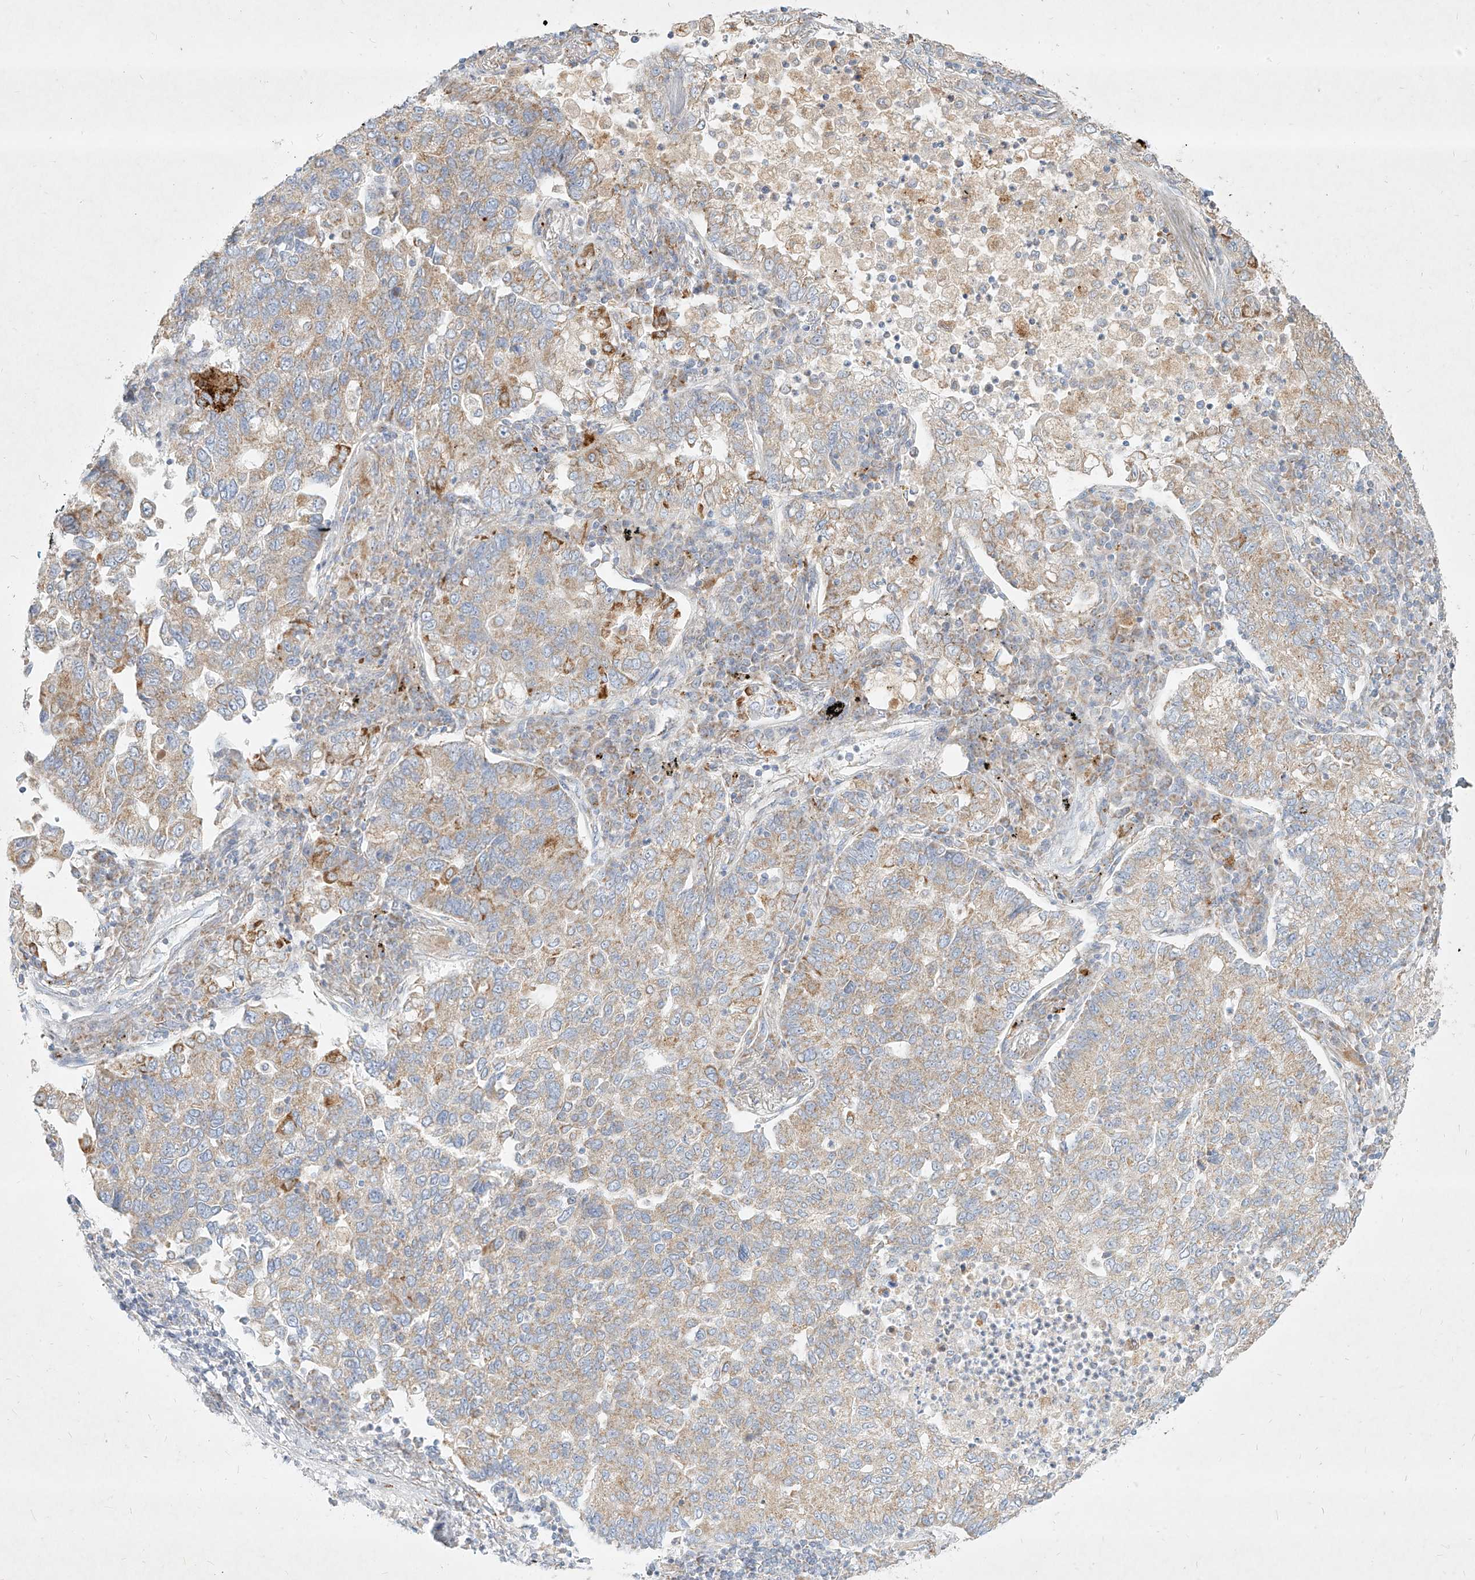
{"staining": {"intensity": "weak", "quantity": "25%-75%", "location": "cytoplasmic/membranous"}, "tissue": "lung cancer", "cell_type": "Tumor cells", "image_type": "cancer", "snomed": [{"axis": "morphology", "description": "Adenocarcinoma, NOS"}, {"axis": "topography", "description": "Lung"}], "caption": "A brown stain highlights weak cytoplasmic/membranous expression of a protein in human adenocarcinoma (lung) tumor cells. (DAB IHC with brightfield microscopy, high magnification).", "gene": "MTX2", "patient": {"sex": "male", "age": 49}}